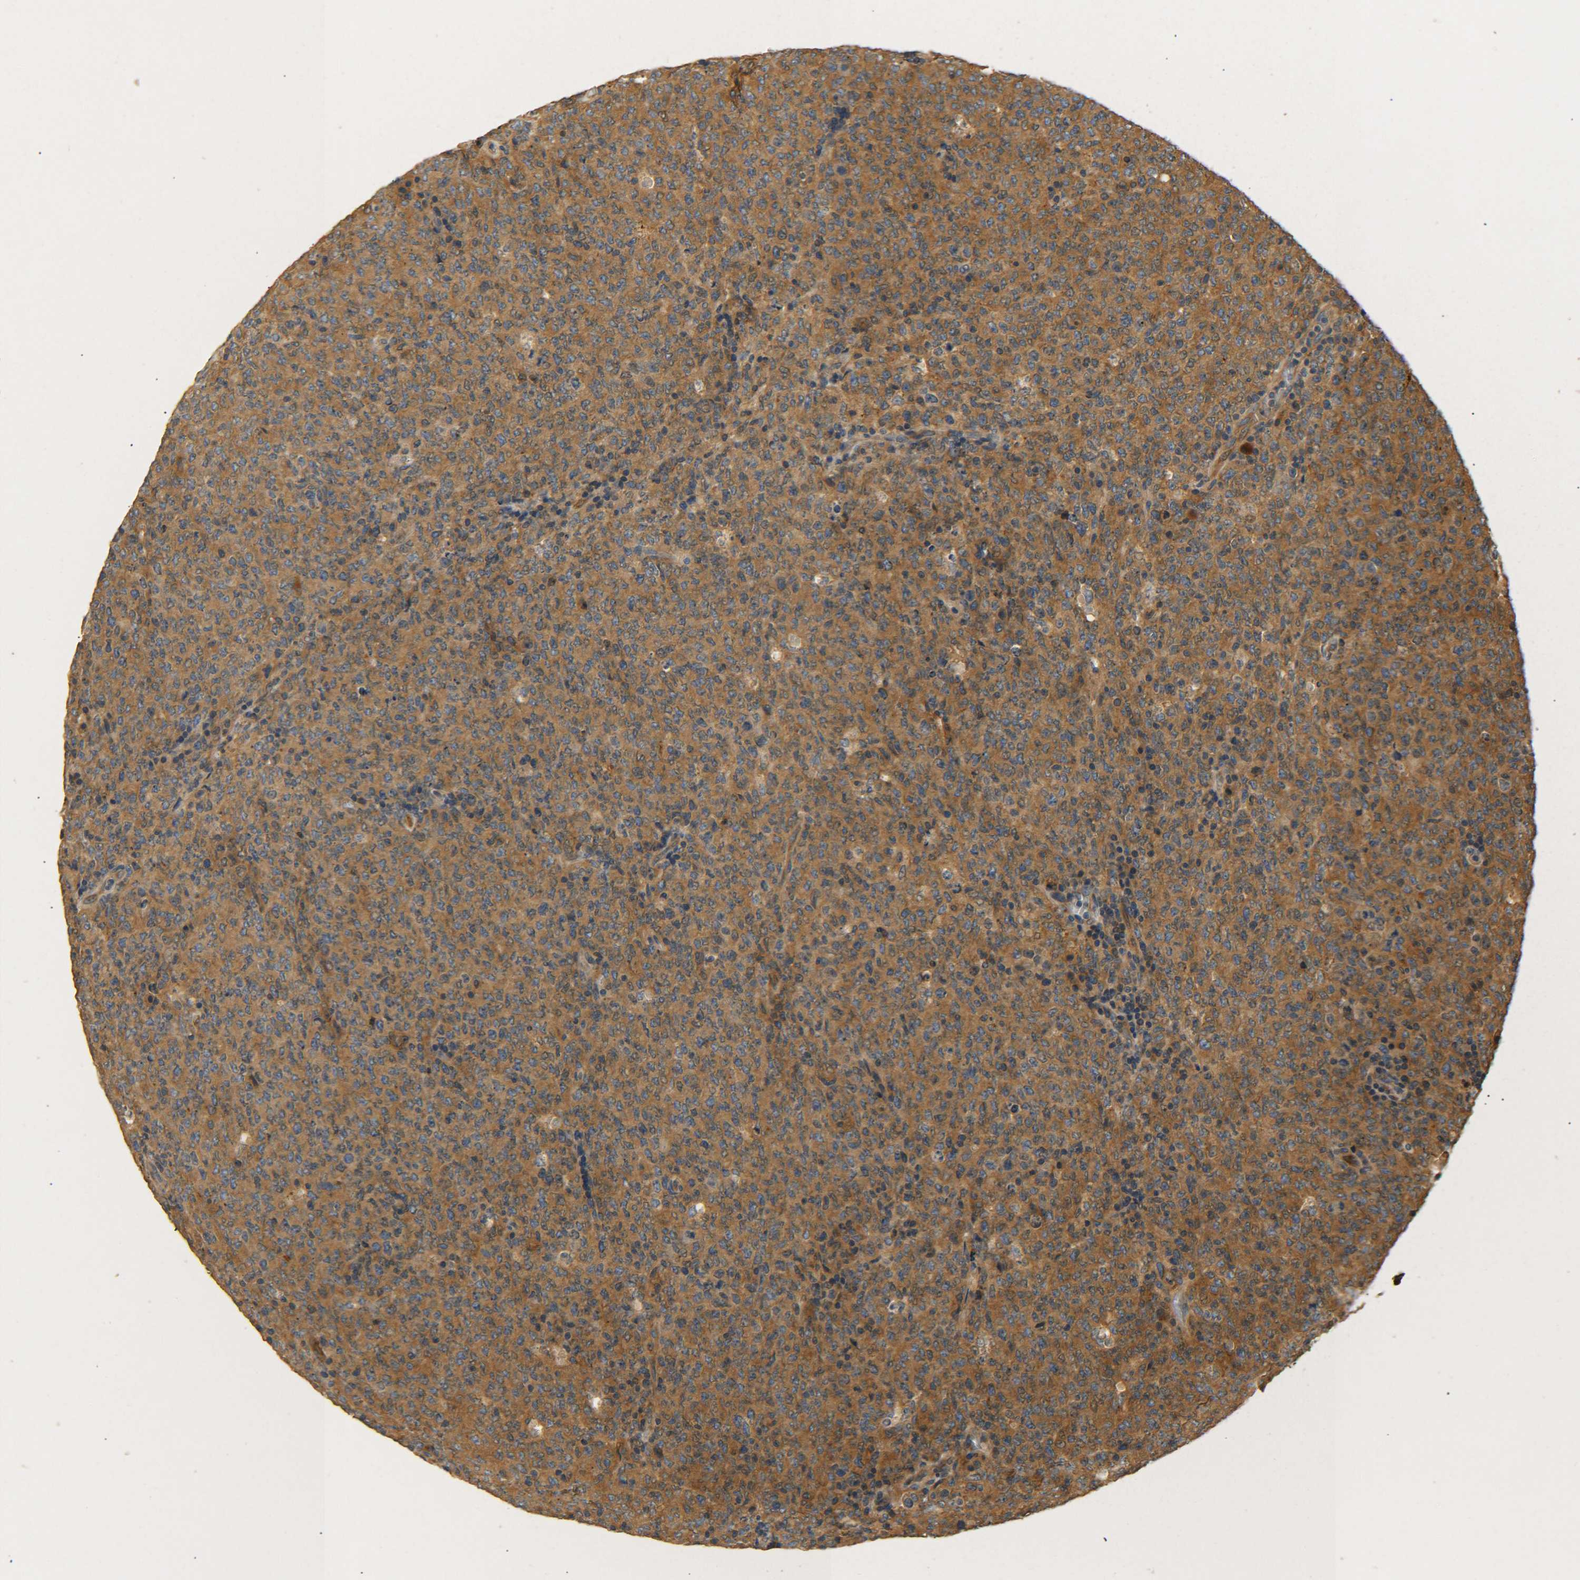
{"staining": {"intensity": "moderate", "quantity": ">75%", "location": "cytoplasmic/membranous"}, "tissue": "lymphoma", "cell_type": "Tumor cells", "image_type": "cancer", "snomed": [{"axis": "morphology", "description": "Malignant lymphoma, non-Hodgkin's type, High grade"}, {"axis": "topography", "description": "Tonsil"}], "caption": "The micrograph displays a brown stain indicating the presence of a protein in the cytoplasmic/membranous of tumor cells in high-grade malignant lymphoma, non-Hodgkin's type.", "gene": "LRCH3", "patient": {"sex": "female", "age": 36}}